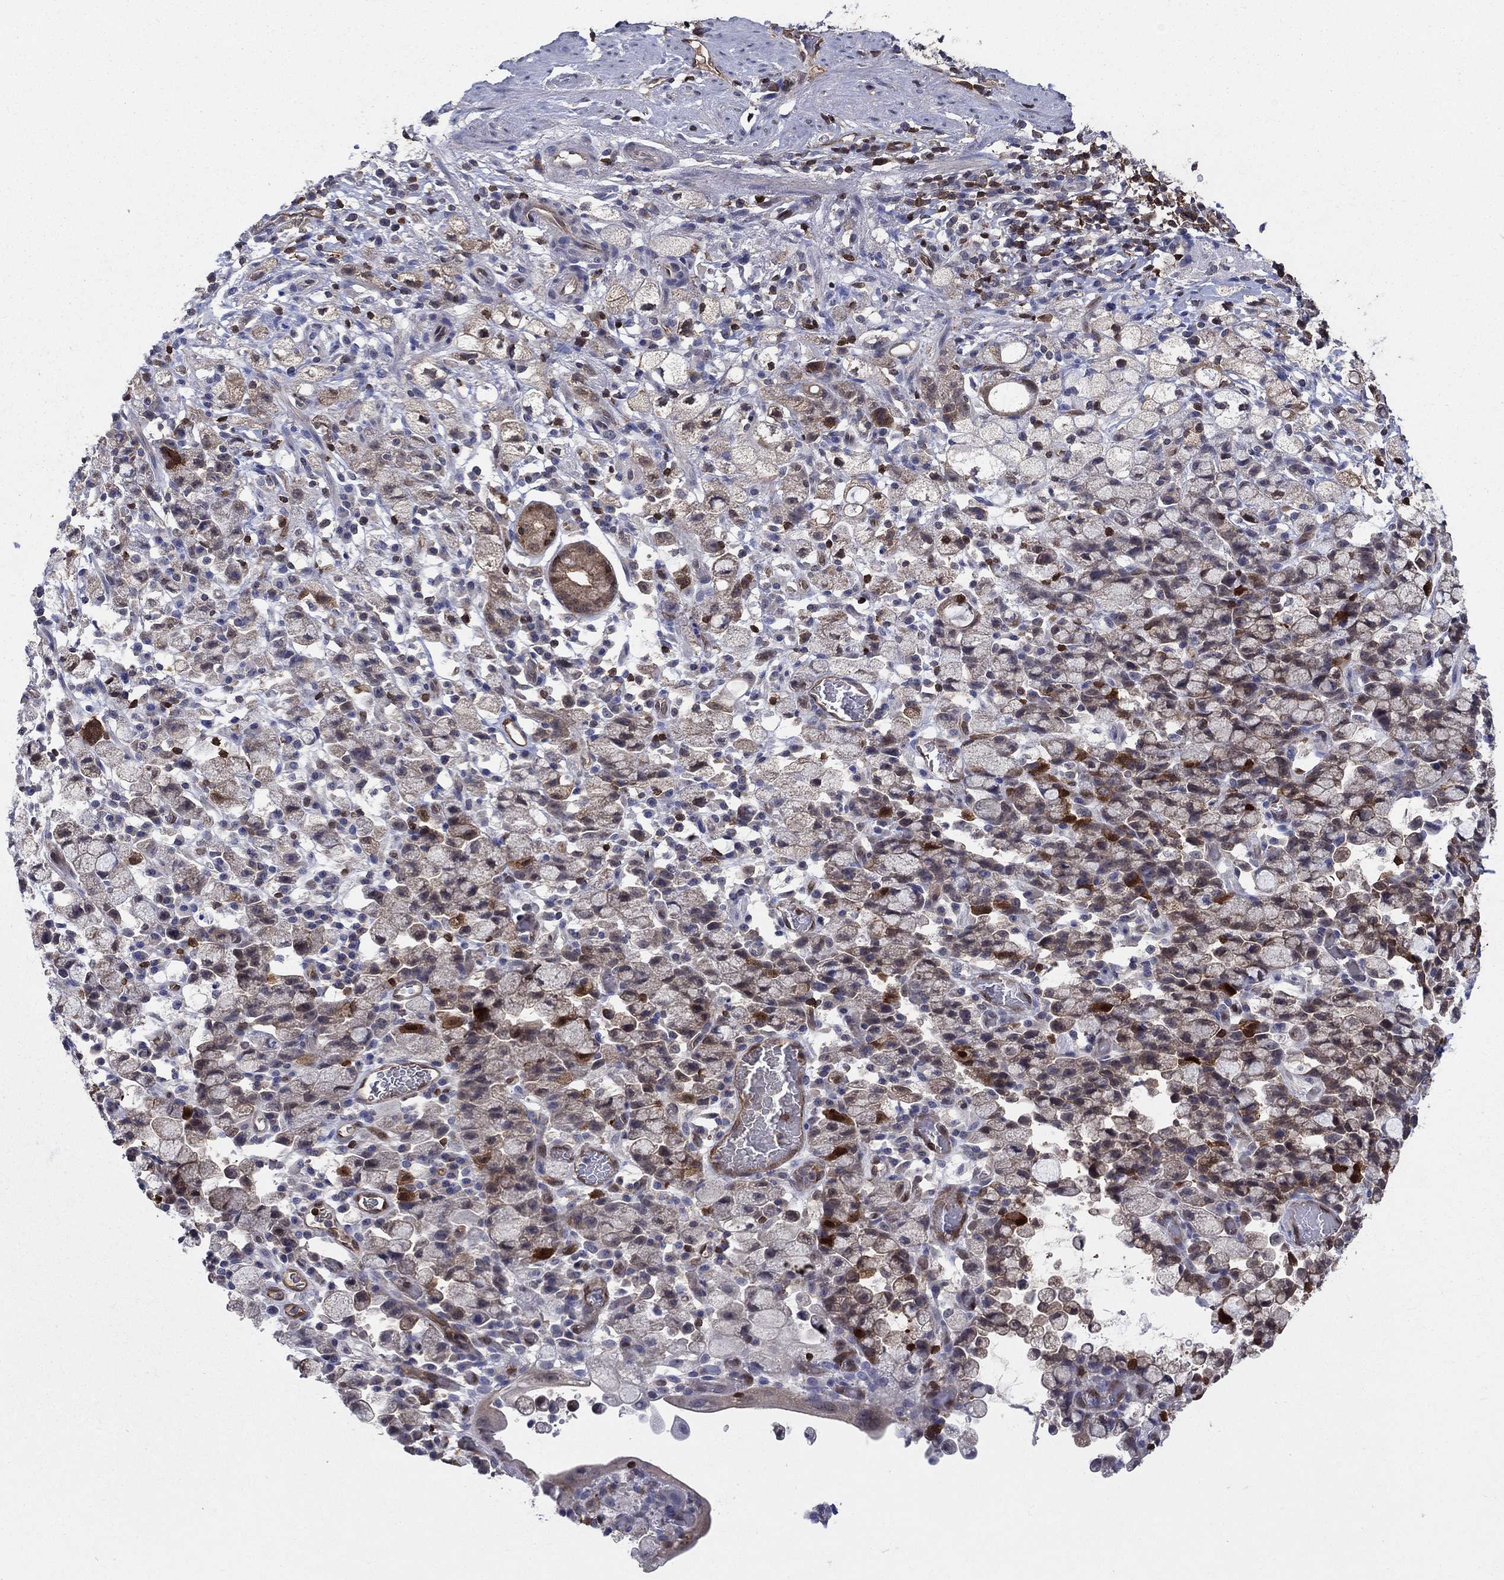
{"staining": {"intensity": "weak", "quantity": ">75%", "location": "cytoplasmic/membranous"}, "tissue": "stomach cancer", "cell_type": "Tumor cells", "image_type": "cancer", "snomed": [{"axis": "morphology", "description": "Adenocarcinoma, NOS"}, {"axis": "topography", "description": "Stomach"}], "caption": "Protein staining demonstrates weak cytoplasmic/membranous expression in approximately >75% of tumor cells in adenocarcinoma (stomach).", "gene": "AGFG2", "patient": {"sex": "male", "age": 58}}